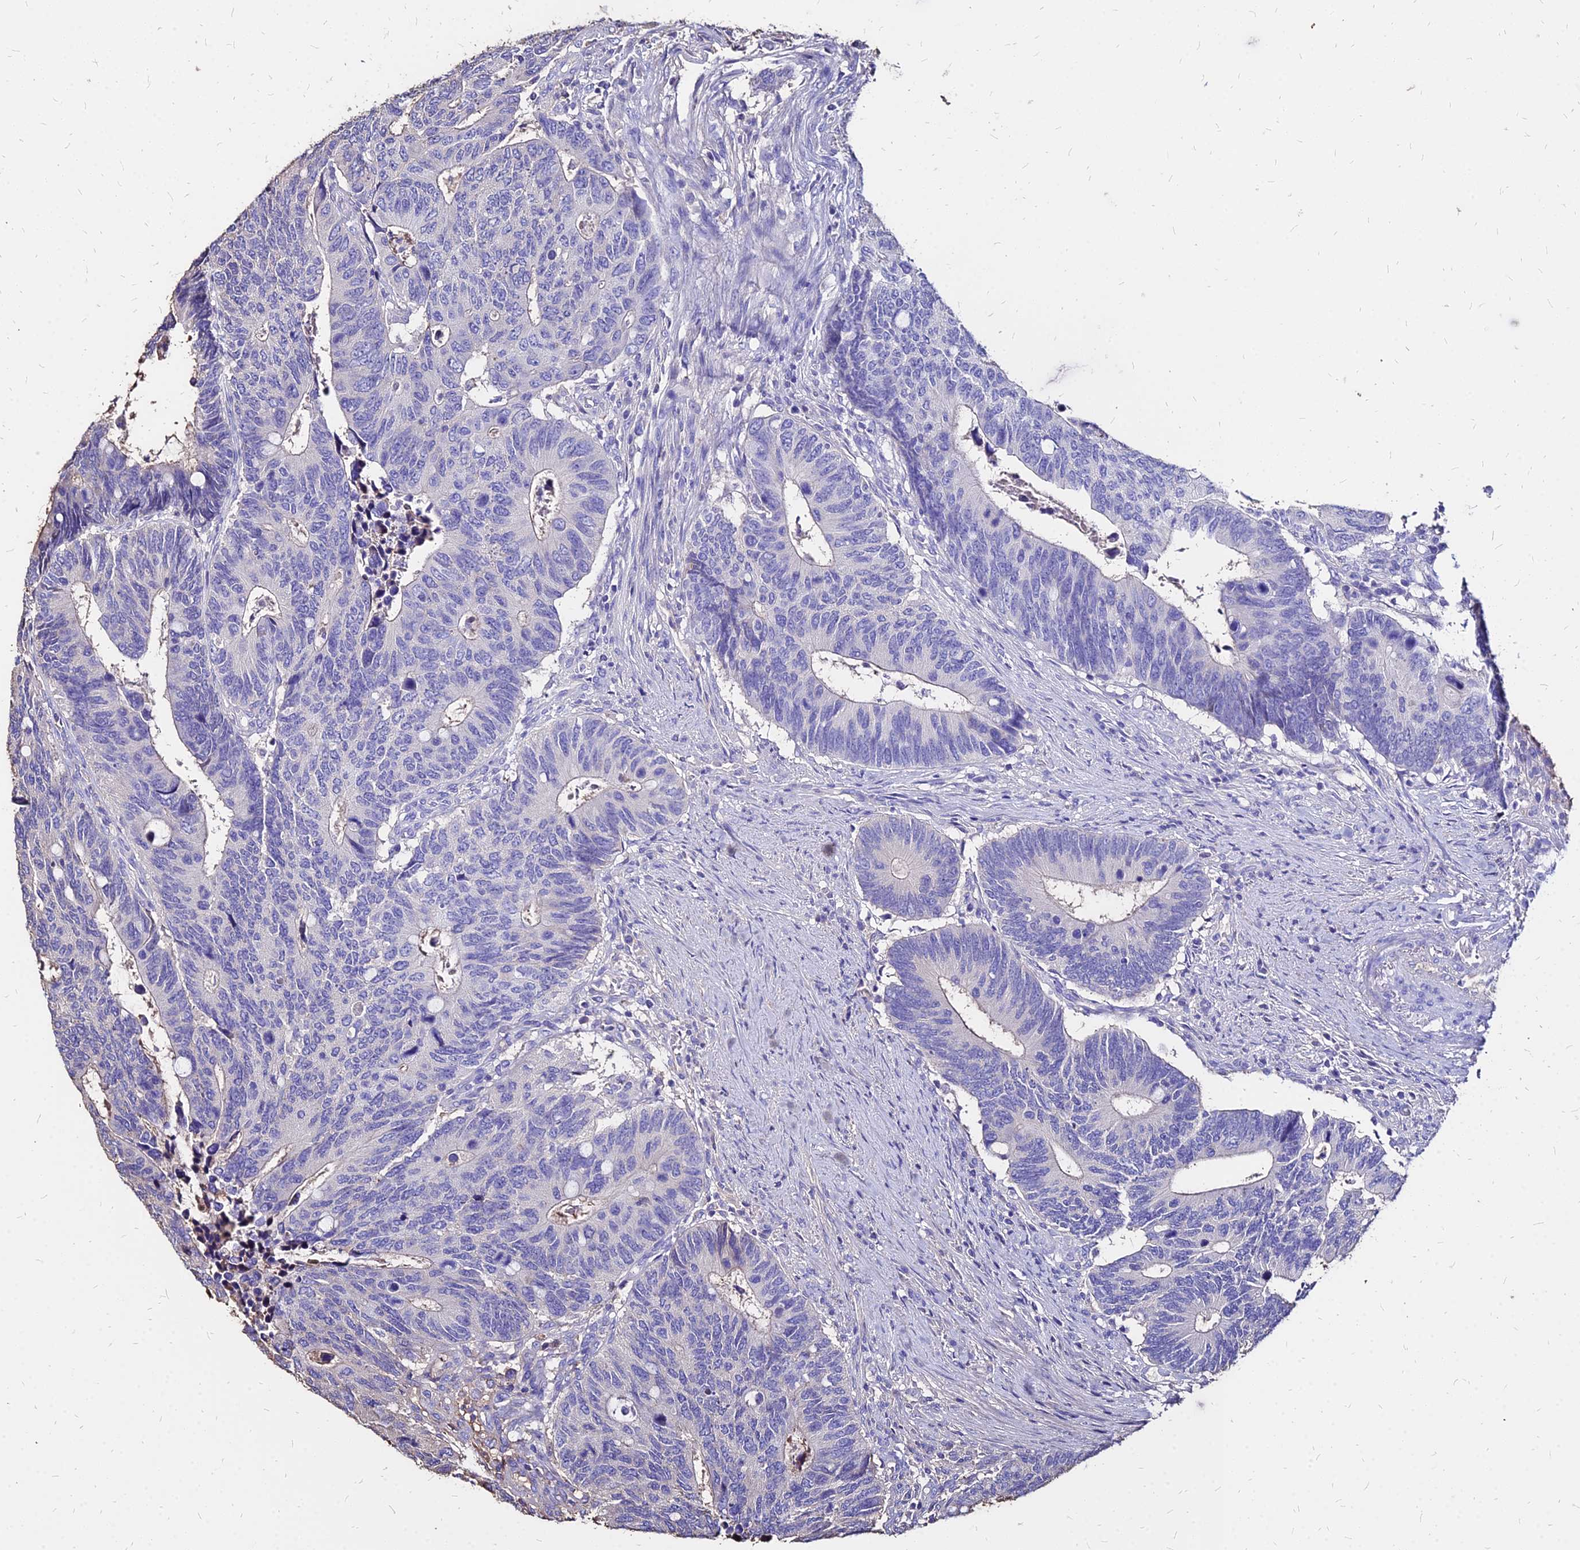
{"staining": {"intensity": "negative", "quantity": "none", "location": "none"}, "tissue": "colorectal cancer", "cell_type": "Tumor cells", "image_type": "cancer", "snomed": [{"axis": "morphology", "description": "Adenocarcinoma, NOS"}, {"axis": "topography", "description": "Colon"}], "caption": "Immunohistochemistry (IHC) micrograph of colorectal cancer (adenocarcinoma) stained for a protein (brown), which exhibits no expression in tumor cells. Nuclei are stained in blue.", "gene": "NME5", "patient": {"sex": "male", "age": 87}}